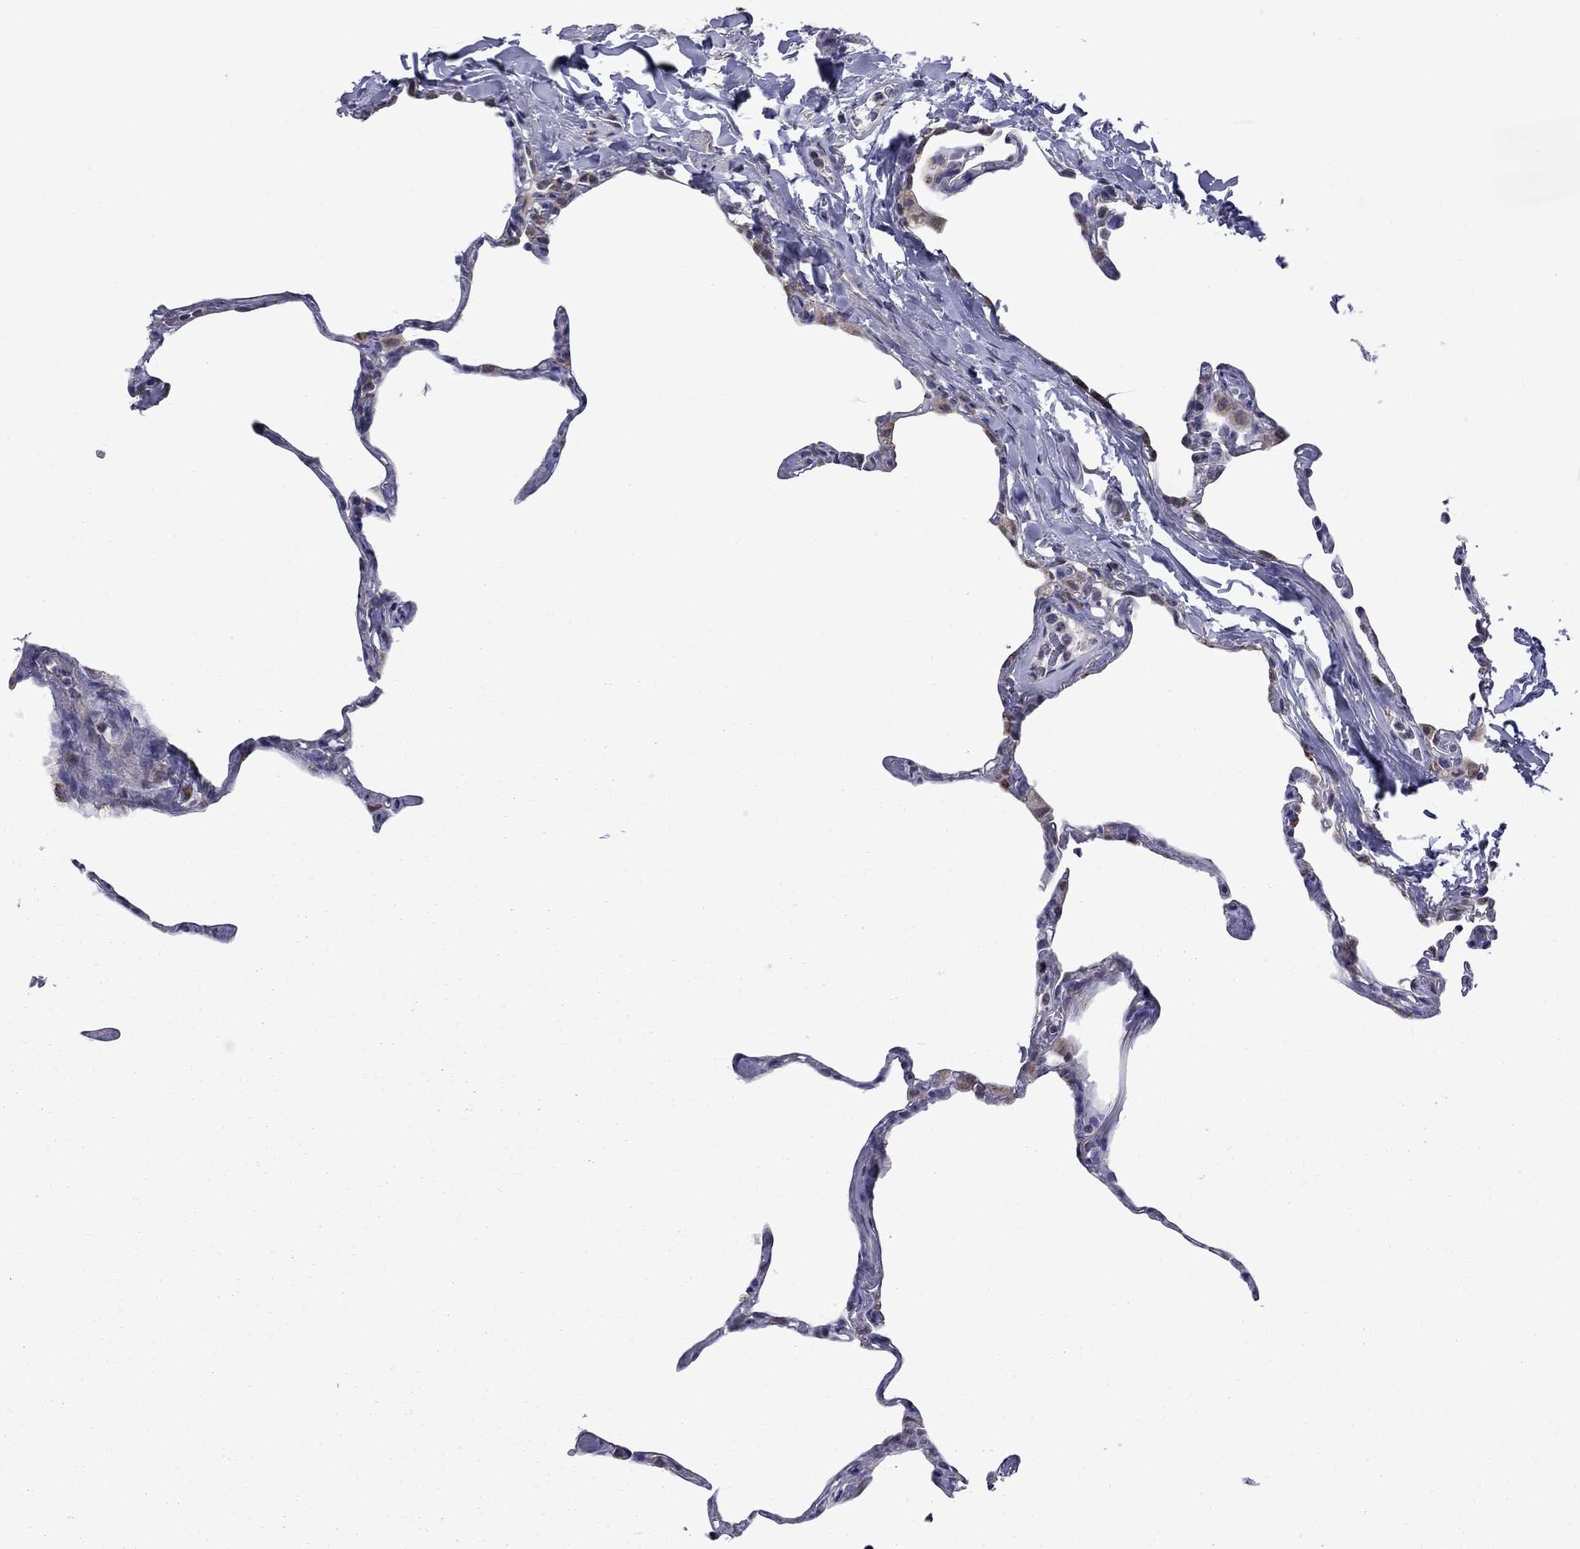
{"staining": {"intensity": "negative", "quantity": "none", "location": "none"}, "tissue": "lung", "cell_type": "Alveolar cells", "image_type": "normal", "snomed": [{"axis": "morphology", "description": "Normal tissue, NOS"}, {"axis": "topography", "description": "Lung"}], "caption": "Histopathology image shows no significant protein expression in alveolar cells of unremarkable lung. (Immunohistochemistry, brightfield microscopy, high magnification).", "gene": "NDUFB1", "patient": {"sex": "male", "age": 65}}